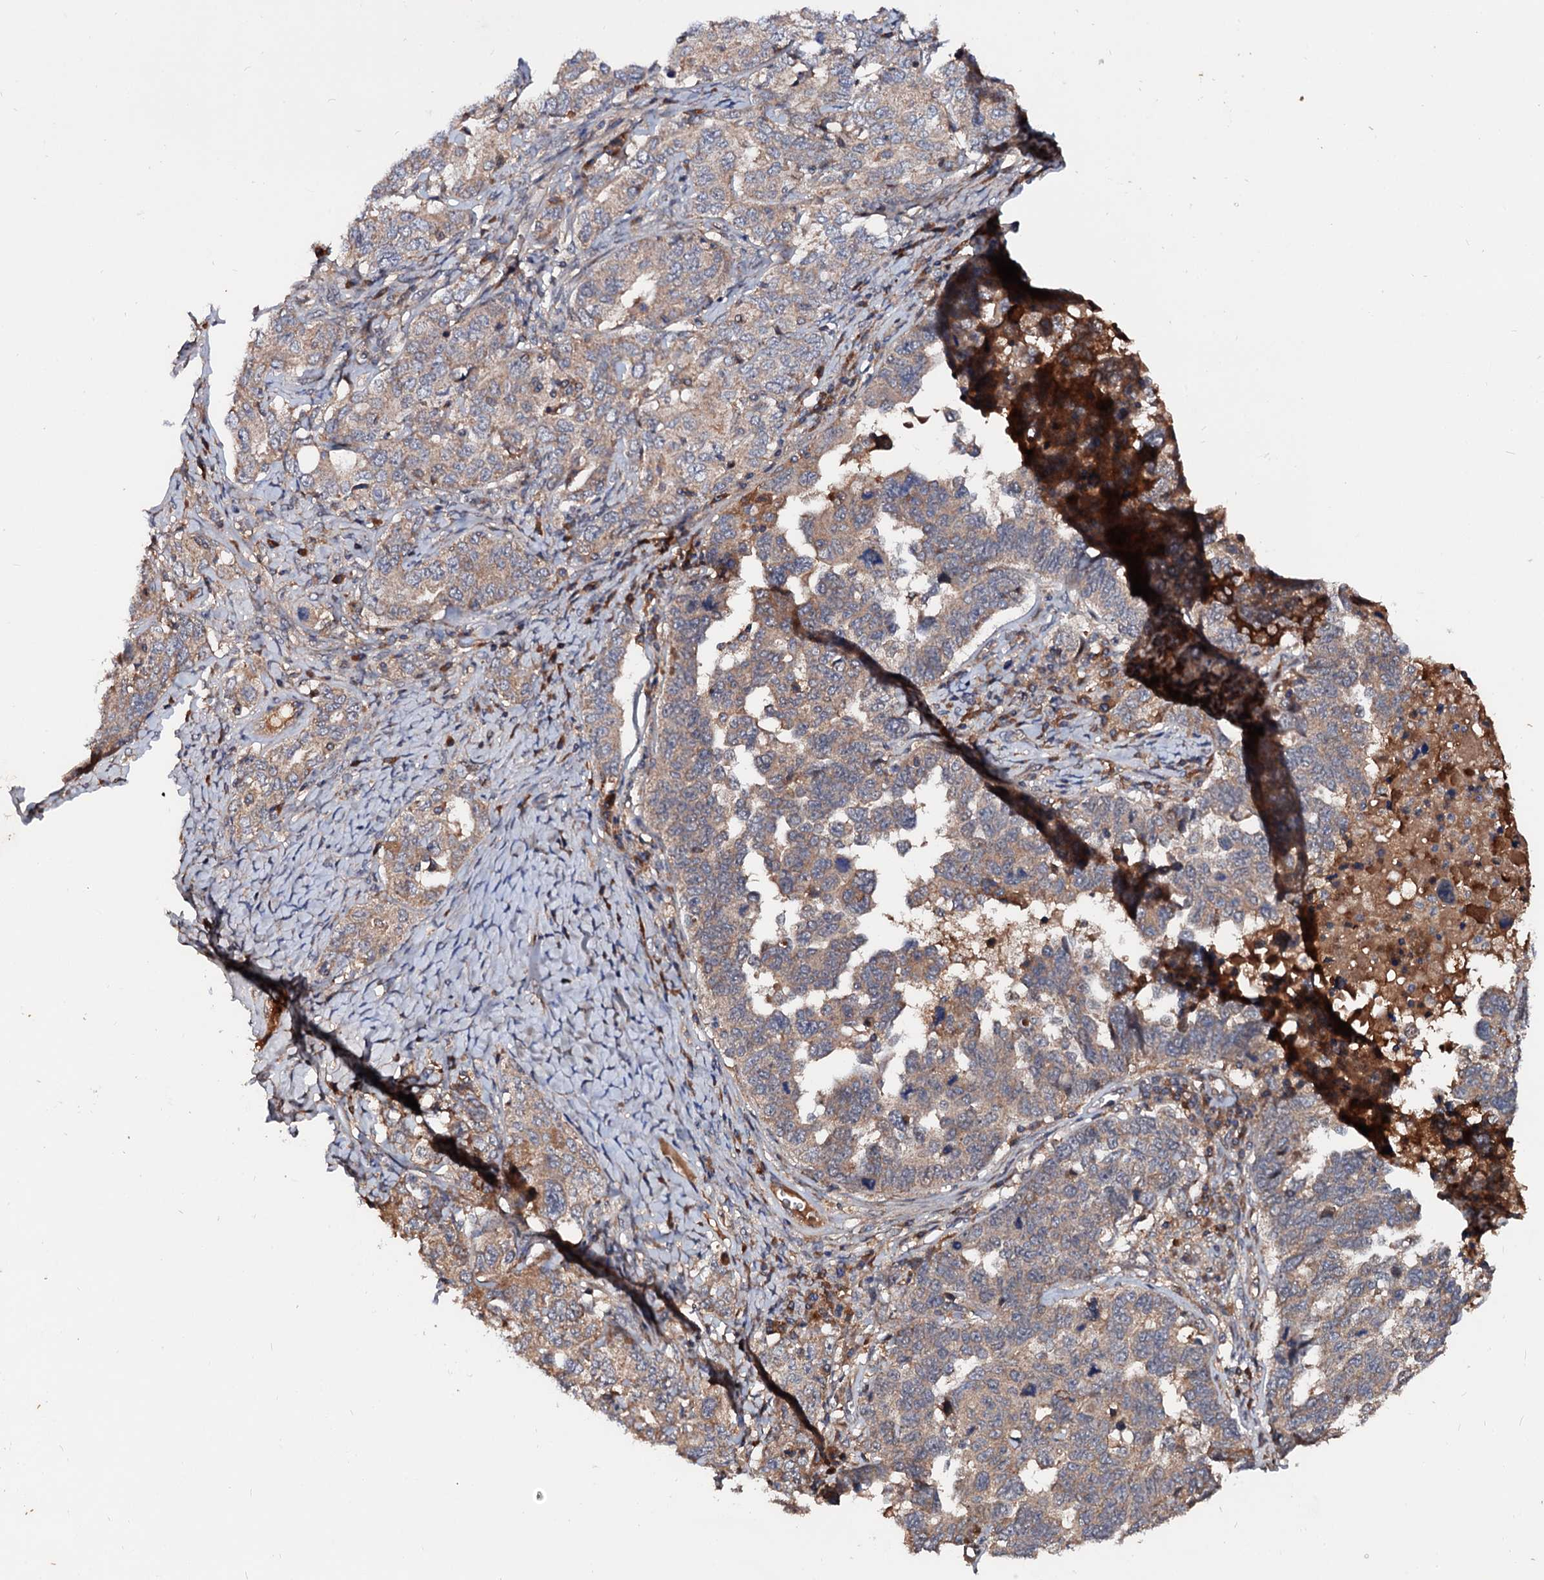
{"staining": {"intensity": "weak", "quantity": ">75%", "location": "cytoplasmic/membranous"}, "tissue": "ovarian cancer", "cell_type": "Tumor cells", "image_type": "cancer", "snomed": [{"axis": "morphology", "description": "Carcinoma, endometroid"}, {"axis": "topography", "description": "Ovary"}], "caption": "This is a histology image of IHC staining of ovarian cancer, which shows weak positivity in the cytoplasmic/membranous of tumor cells.", "gene": "EXTL1", "patient": {"sex": "female", "age": 62}}